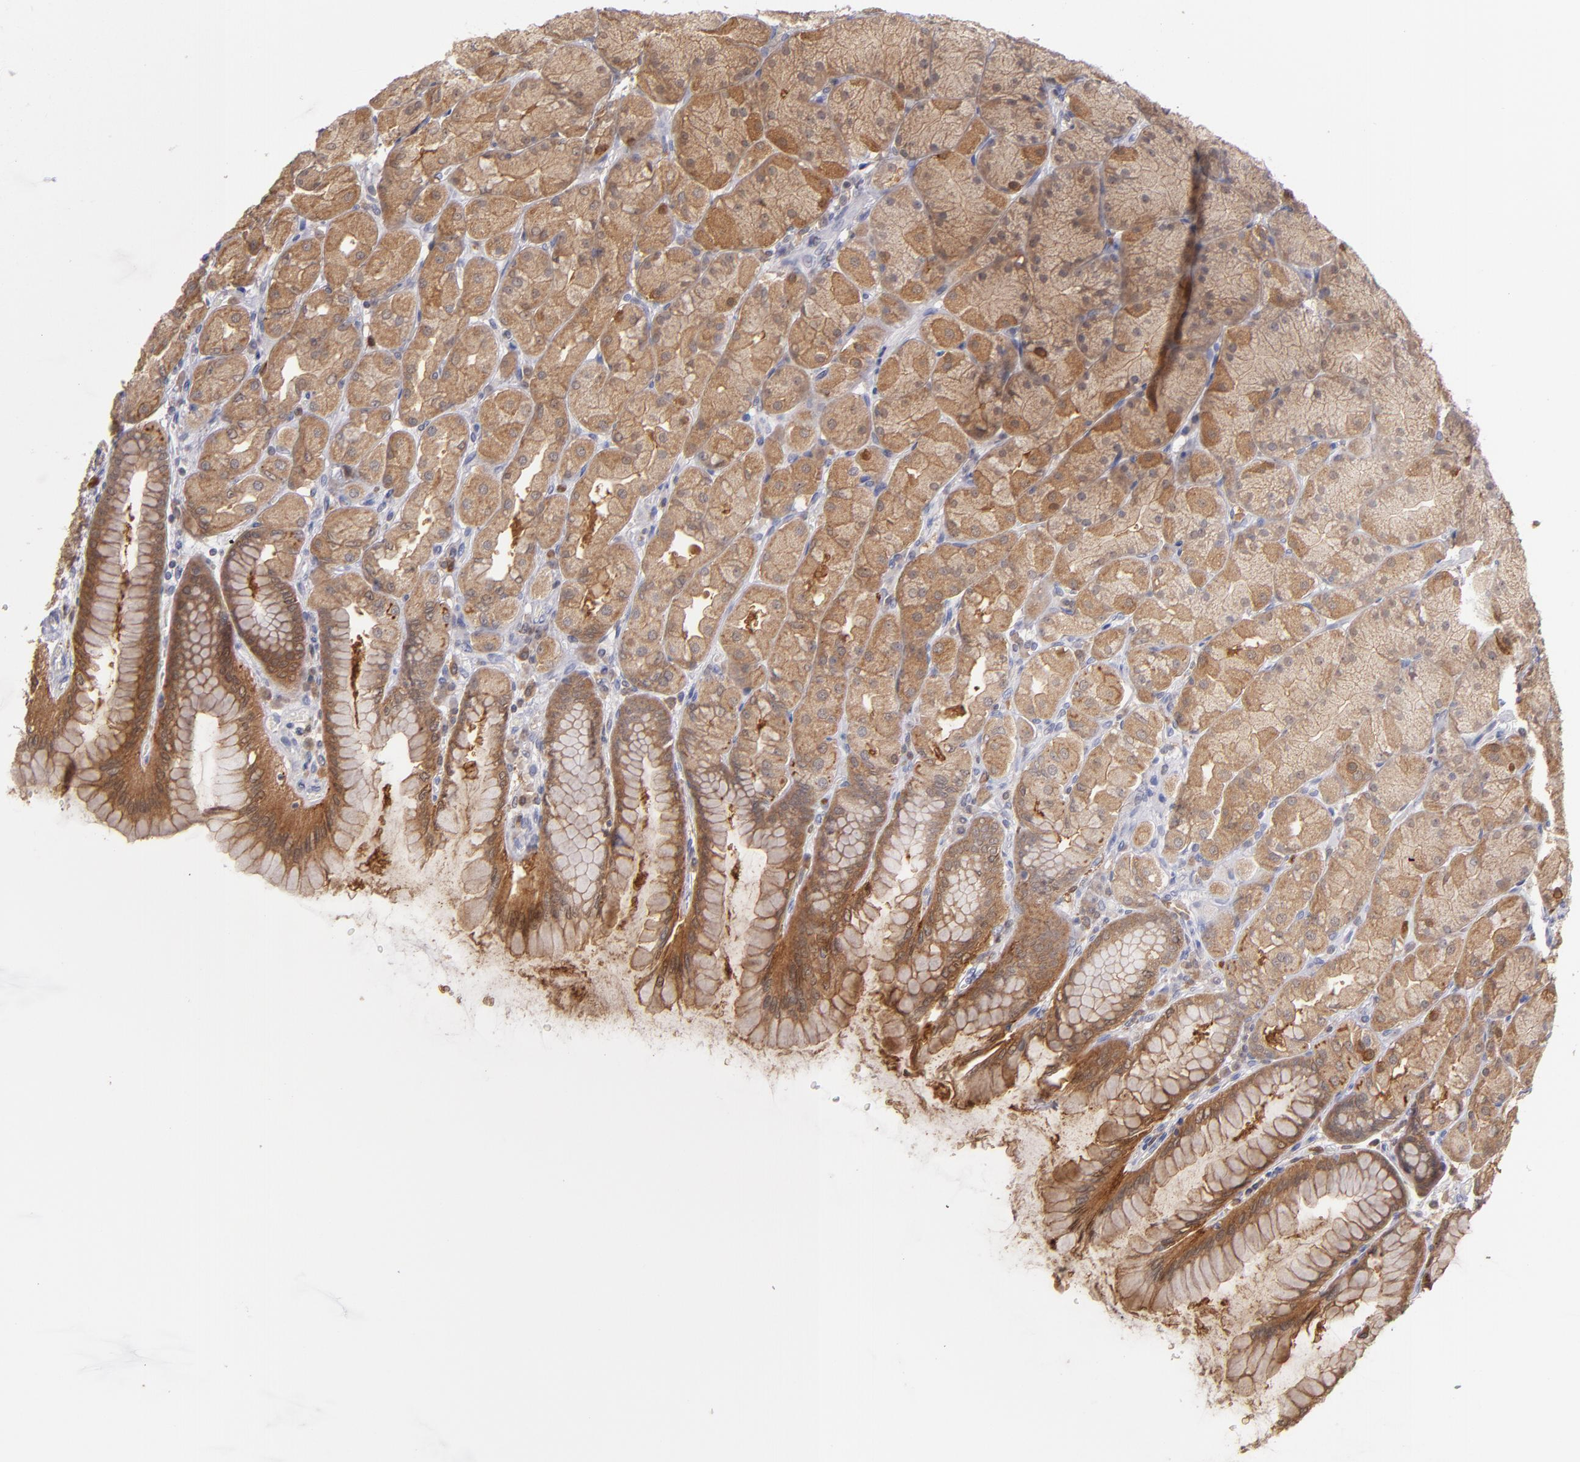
{"staining": {"intensity": "strong", "quantity": ">75%", "location": "cytoplasmic/membranous"}, "tissue": "stomach", "cell_type": "Glandular cells", "image_type": "normal", "snomed": [{"axis": "morphology", "description": "Normal tissue, NOS"}, {"axis": "topography", "description": "Stomach, upper"}], "caption": "Protein positivity by immunohistochemistry displays strong cytoplasmic/membranous expression in about >75% of glandular cells in unremarkable stomach. (brown staining indicates protein expression, while blue staining denotes nuclei).", "gene": "PRKCD", "patient": {"sex": "female", "age": 56}}